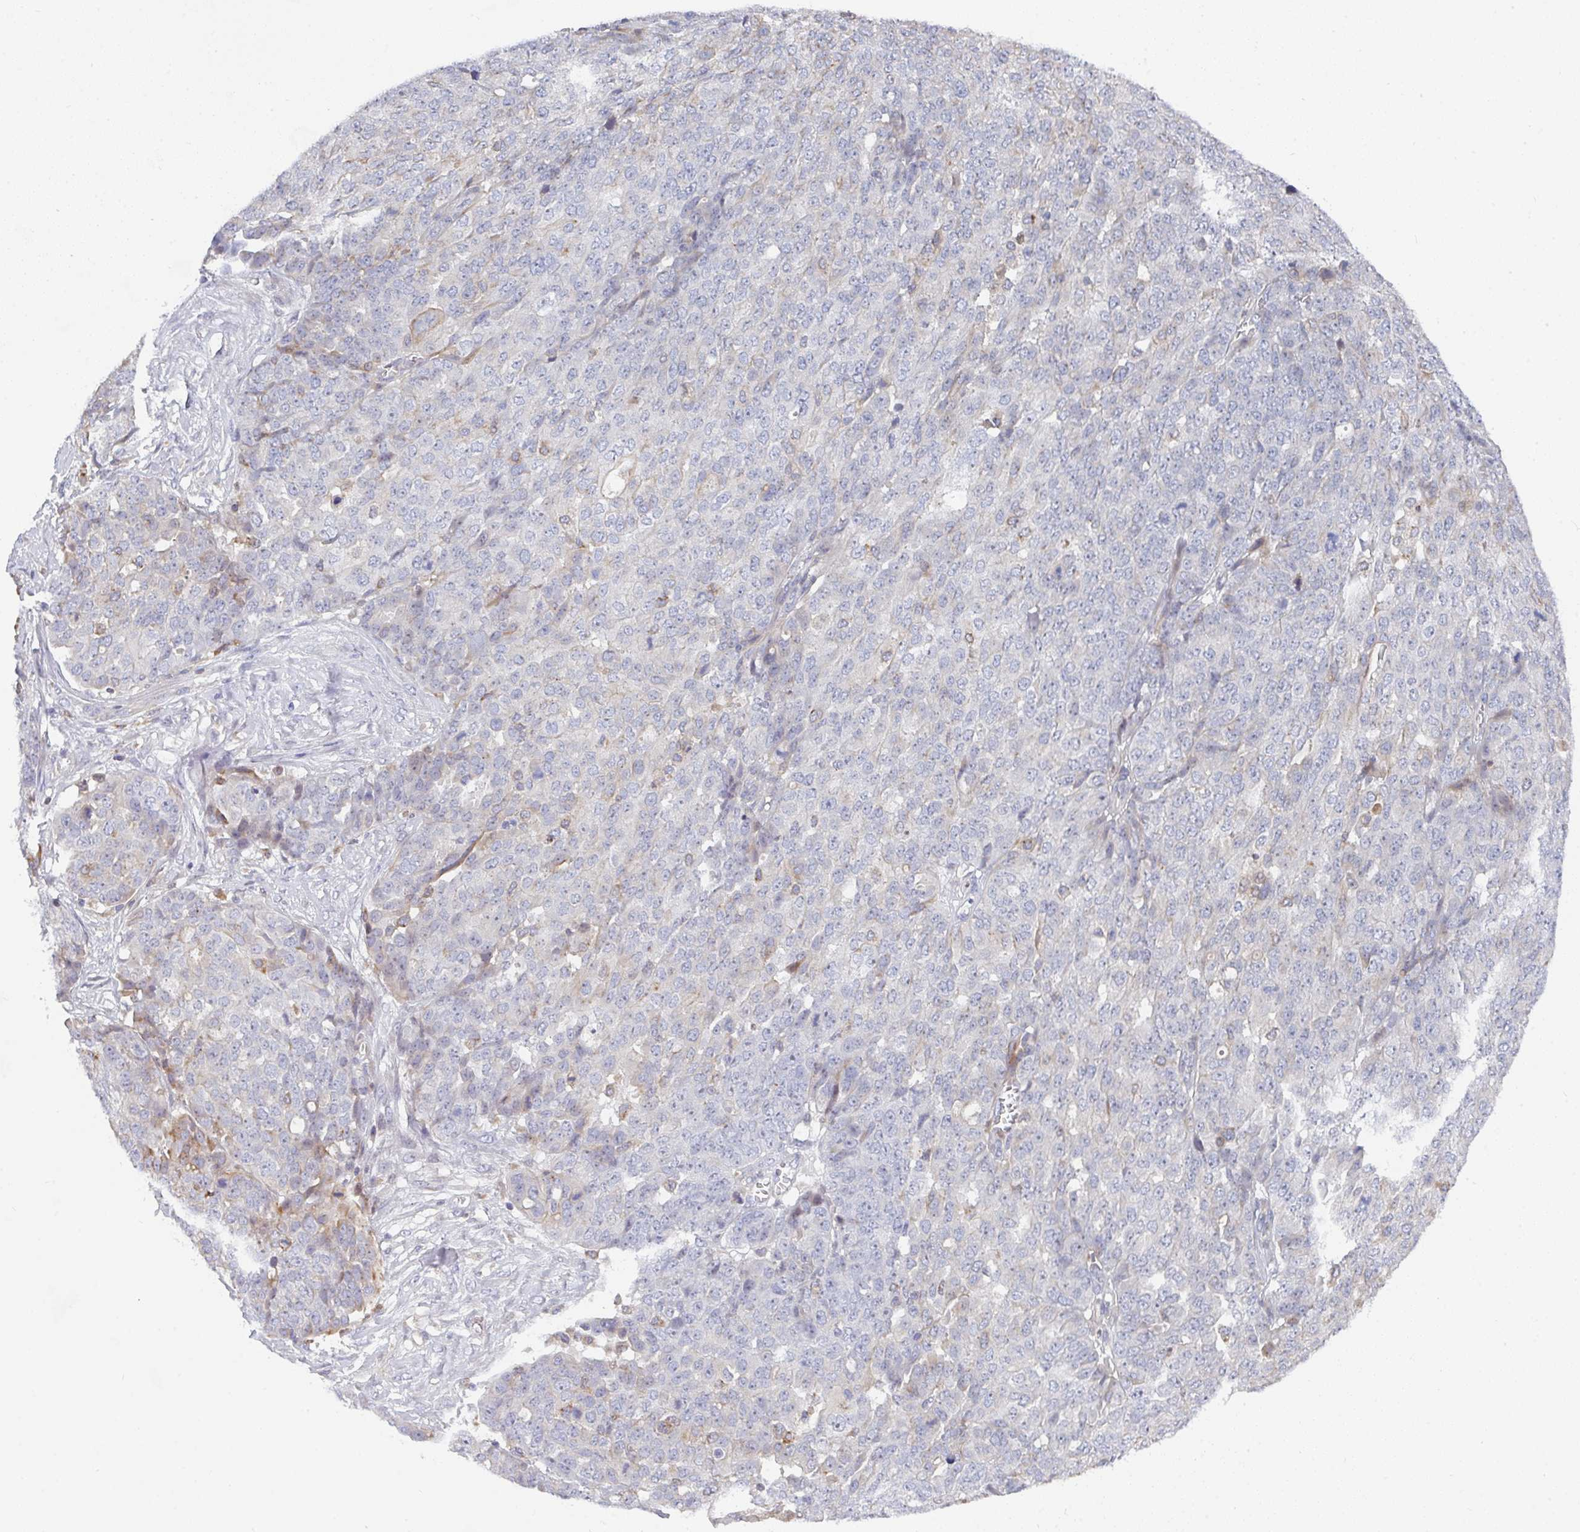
{"staining": {"intensity": "negative", "quantity": "none", "location": "none"}, "tissue": "ovarian cancer", "cell_type": "Tumor cells", "image_type": "cancer", "snomed": [{"axis": "morphology", "description": "Cystadenocarcinoma, serous, NOS"}, {"axis": "topography", "description": "Soft tissue"}, {"axis": "topography", "description": "Ovary"}], "caption": "High magnification brightfield microscopy of ovarian cancer stained with DAB (brown) and counterstained with hematoxylin (blue): tumor cells show no significant staining.", "gene": "KLHL33", "patient": {"sex": "female", "age": 57}}